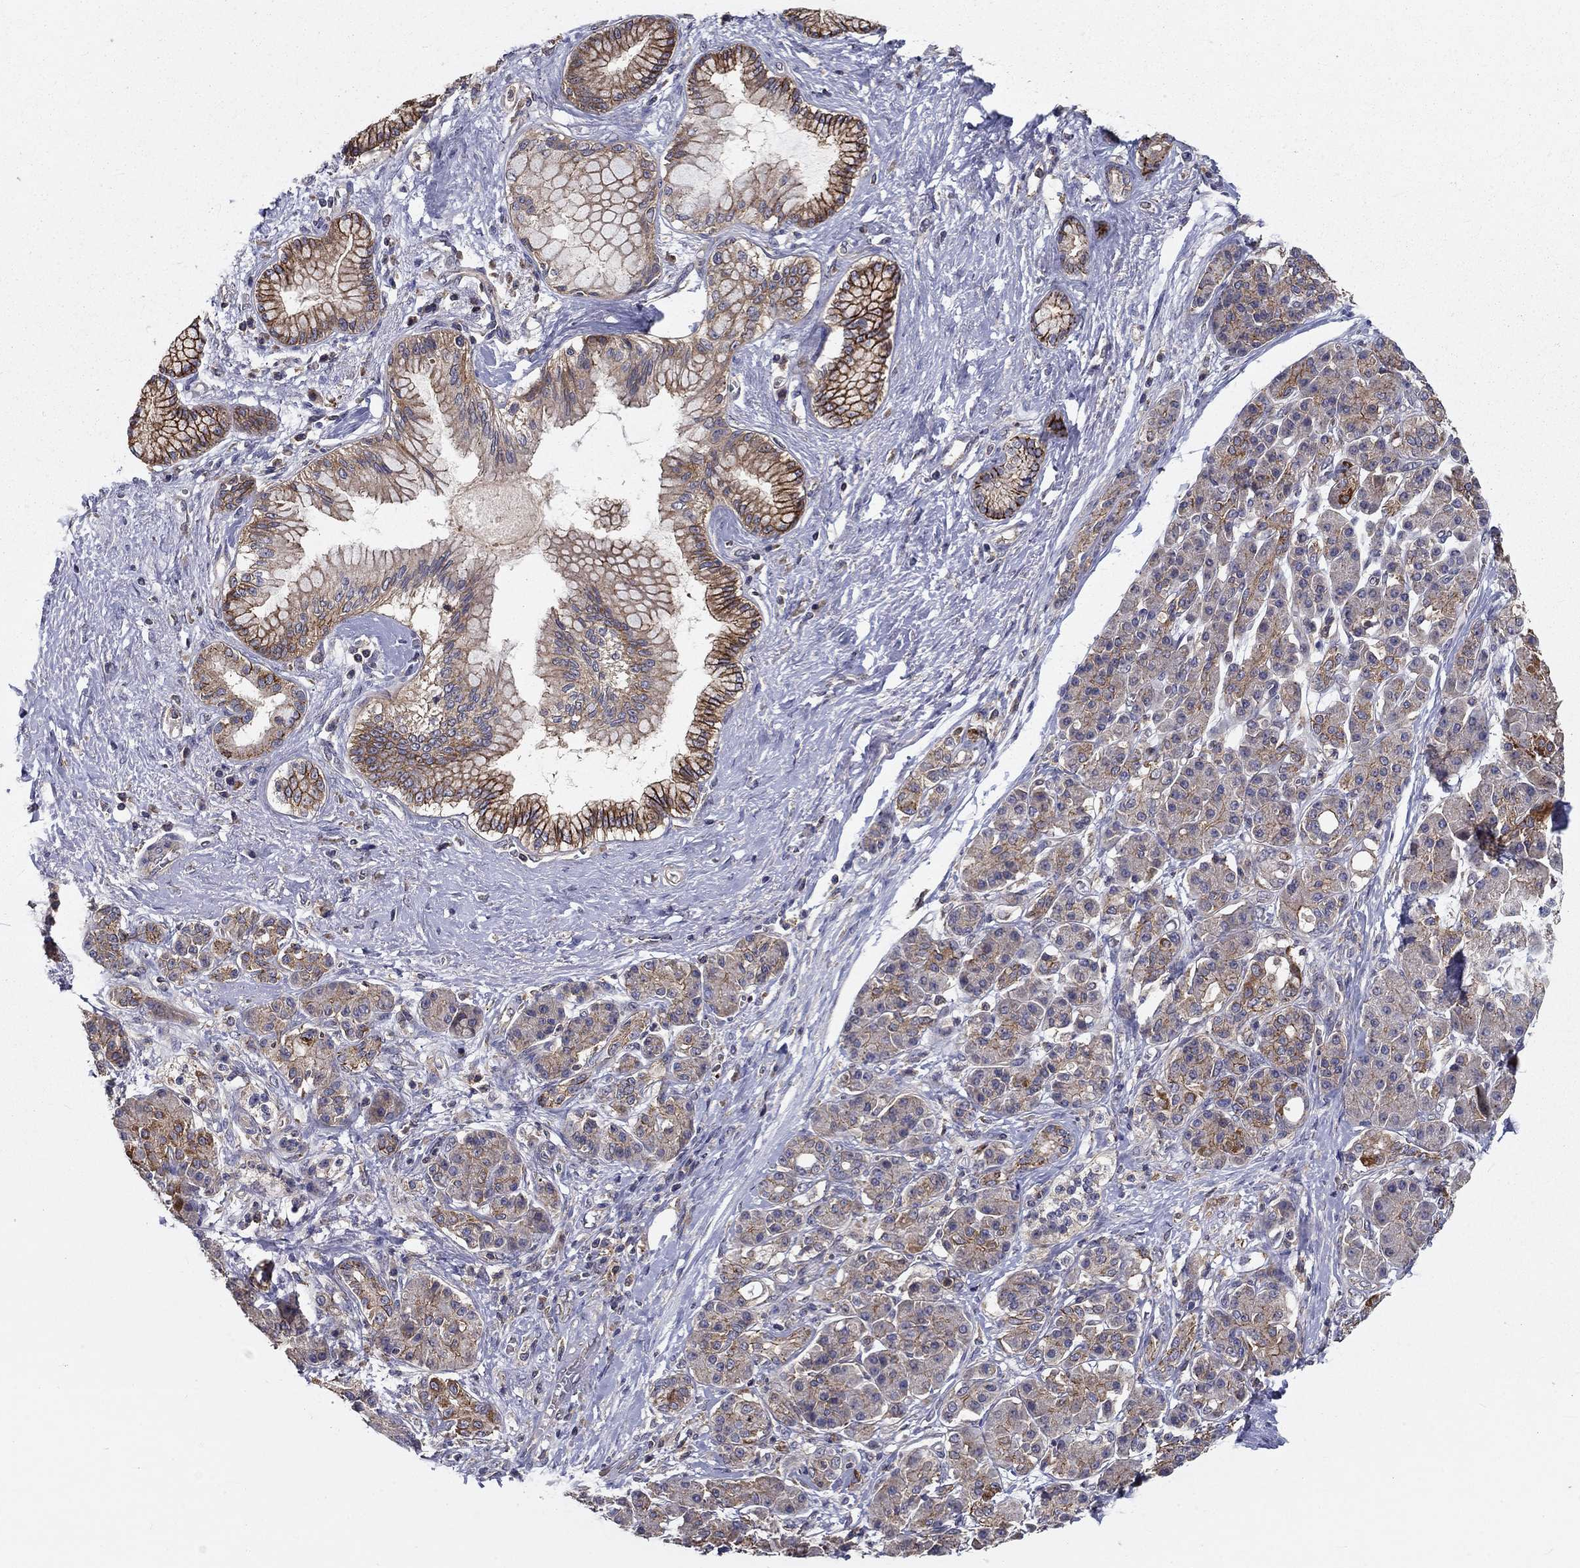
{"staining": {"intensity": "strong", "quantity": "25%-75%", "location": "cytoplasmic/membranous"}, "tissue": "pancreatic cancer", "cell_type": "Tumor cells", "image_type": "cancer", "snomed": [{"axis": "morphology", "description": "Adenocarcinoma, NOS"}, {"axis": "topography", "description": "Pancreas"}], "caption": "Protein analysis of pancreatic cancer (adenocarcinoma) tissue reveals strong cytoplasmic/membranous expression in approximately 25%-75% of tumor cells.", "gene": "ALDH4A1", "patient": {"sex": "female", "age": 73}}